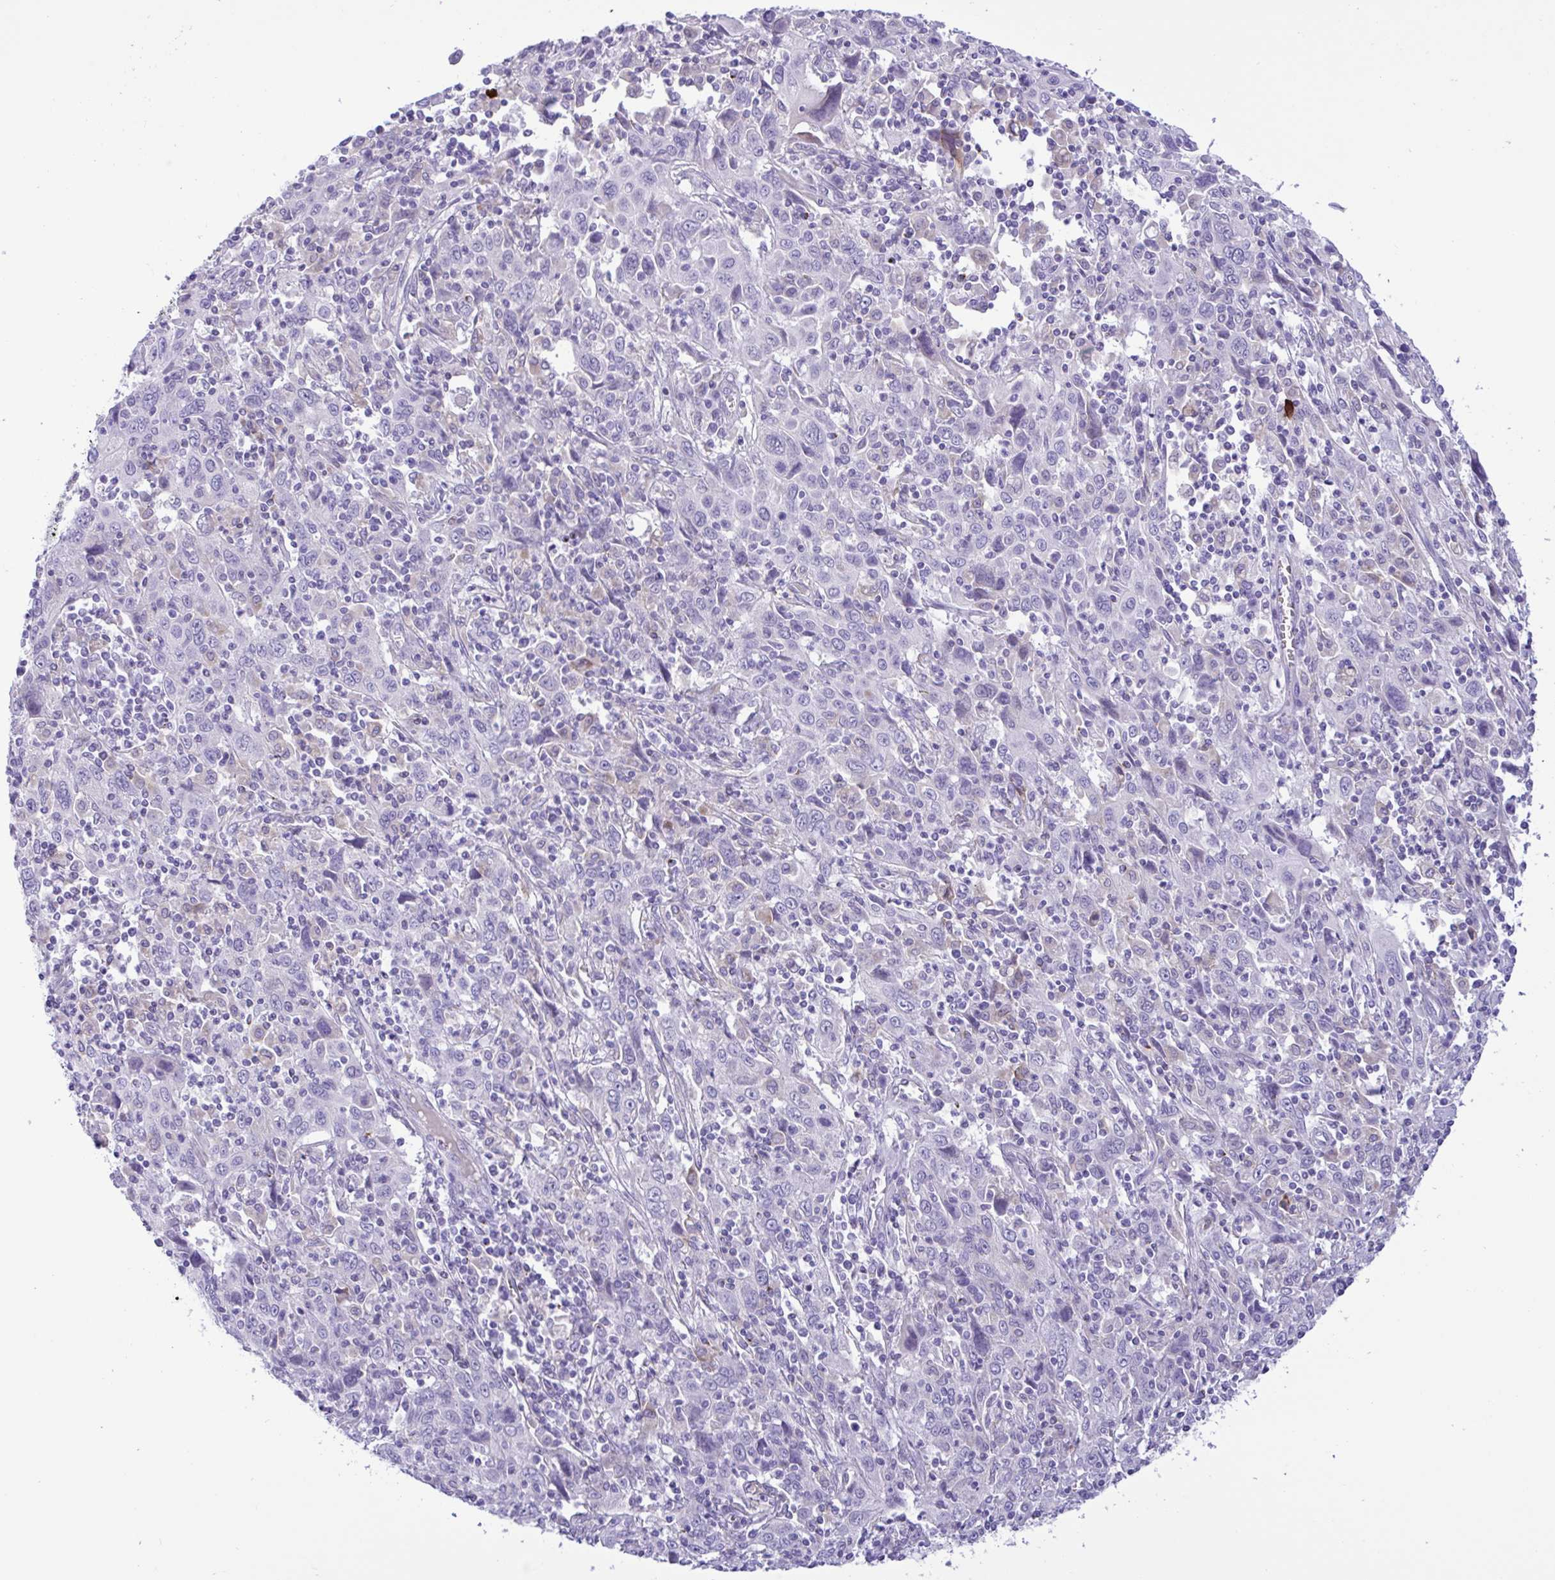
{"staining": {"intensity": "negative", "quantity": "none", "location": "none"}, "tissue": "cervical cancer", "cell_type": "Tumor cells", "image_type": "cancer", "snomed": [{"axis": "morphology", "description": "Squamous cell carcinoma, NOS"}, {"axis": "topography", "description": "Cervix"}], "caption": "Human squamous cell carcinoma (cervical) stained for a protein using IHC displays no positivity in tumor cells.", "gene": "SREBF1", "patient": {"sex": "female", "age": 46}}